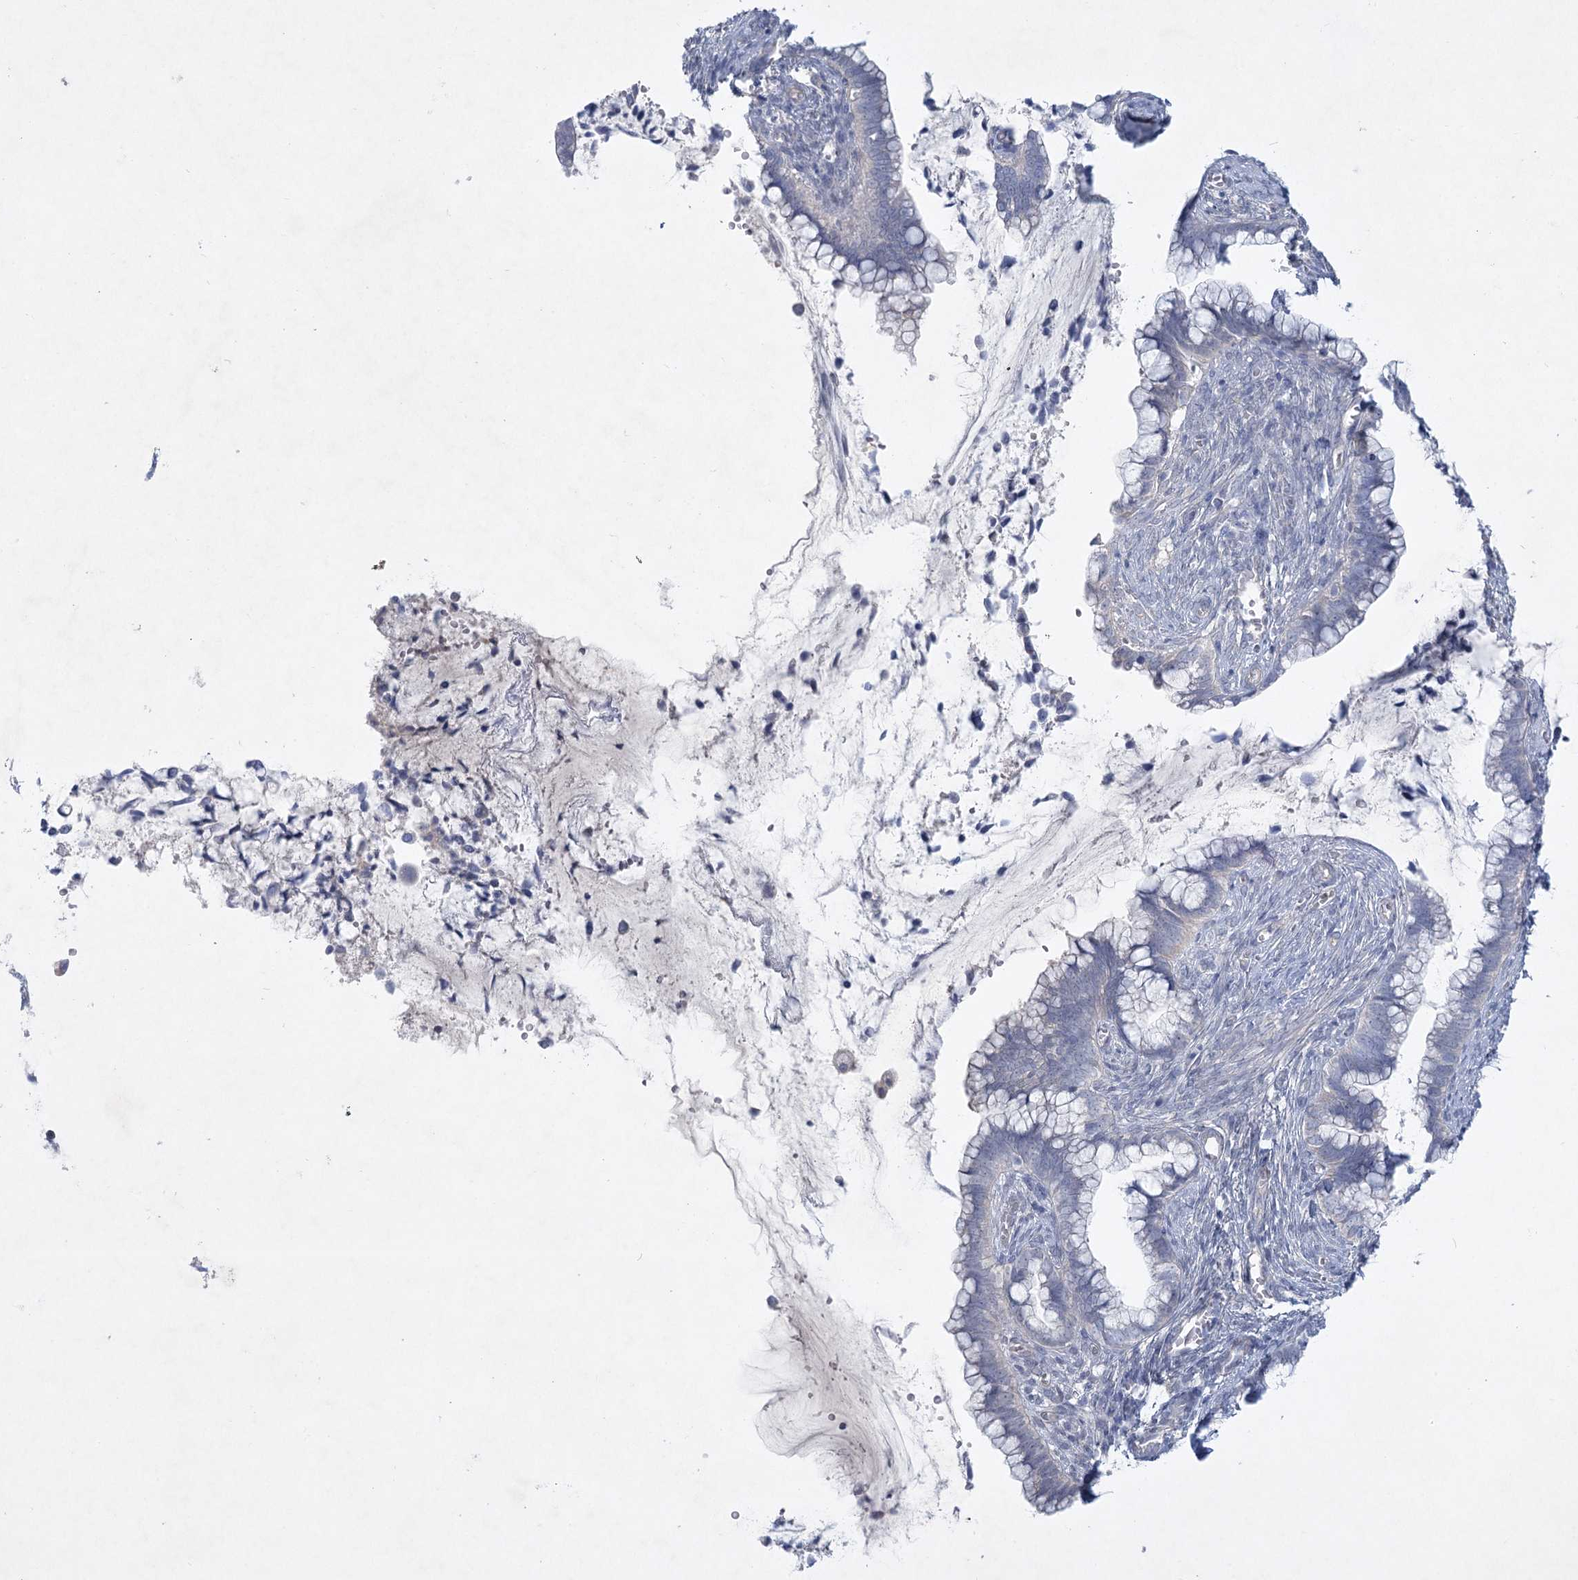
{"staining": {"intensity": "negative", "quantity": "none", "location": "none"}, "tissue": "cervical cancer", "cell_type": "Tumor cells", "image_type": "cancer", "snomed": [{"axis": "morphology", "description": "Adenocarcinoma, NOS"}, {"axis": "topography", "description": "Cervix"}], "caption": "Immunohistochemistry image of human adenocarcinoma (cervical) stained for a protein (brown), which displays no expression in tumor cells.", "gene": "AAMDC", "patient": {"sex": "female", "age": 44}}